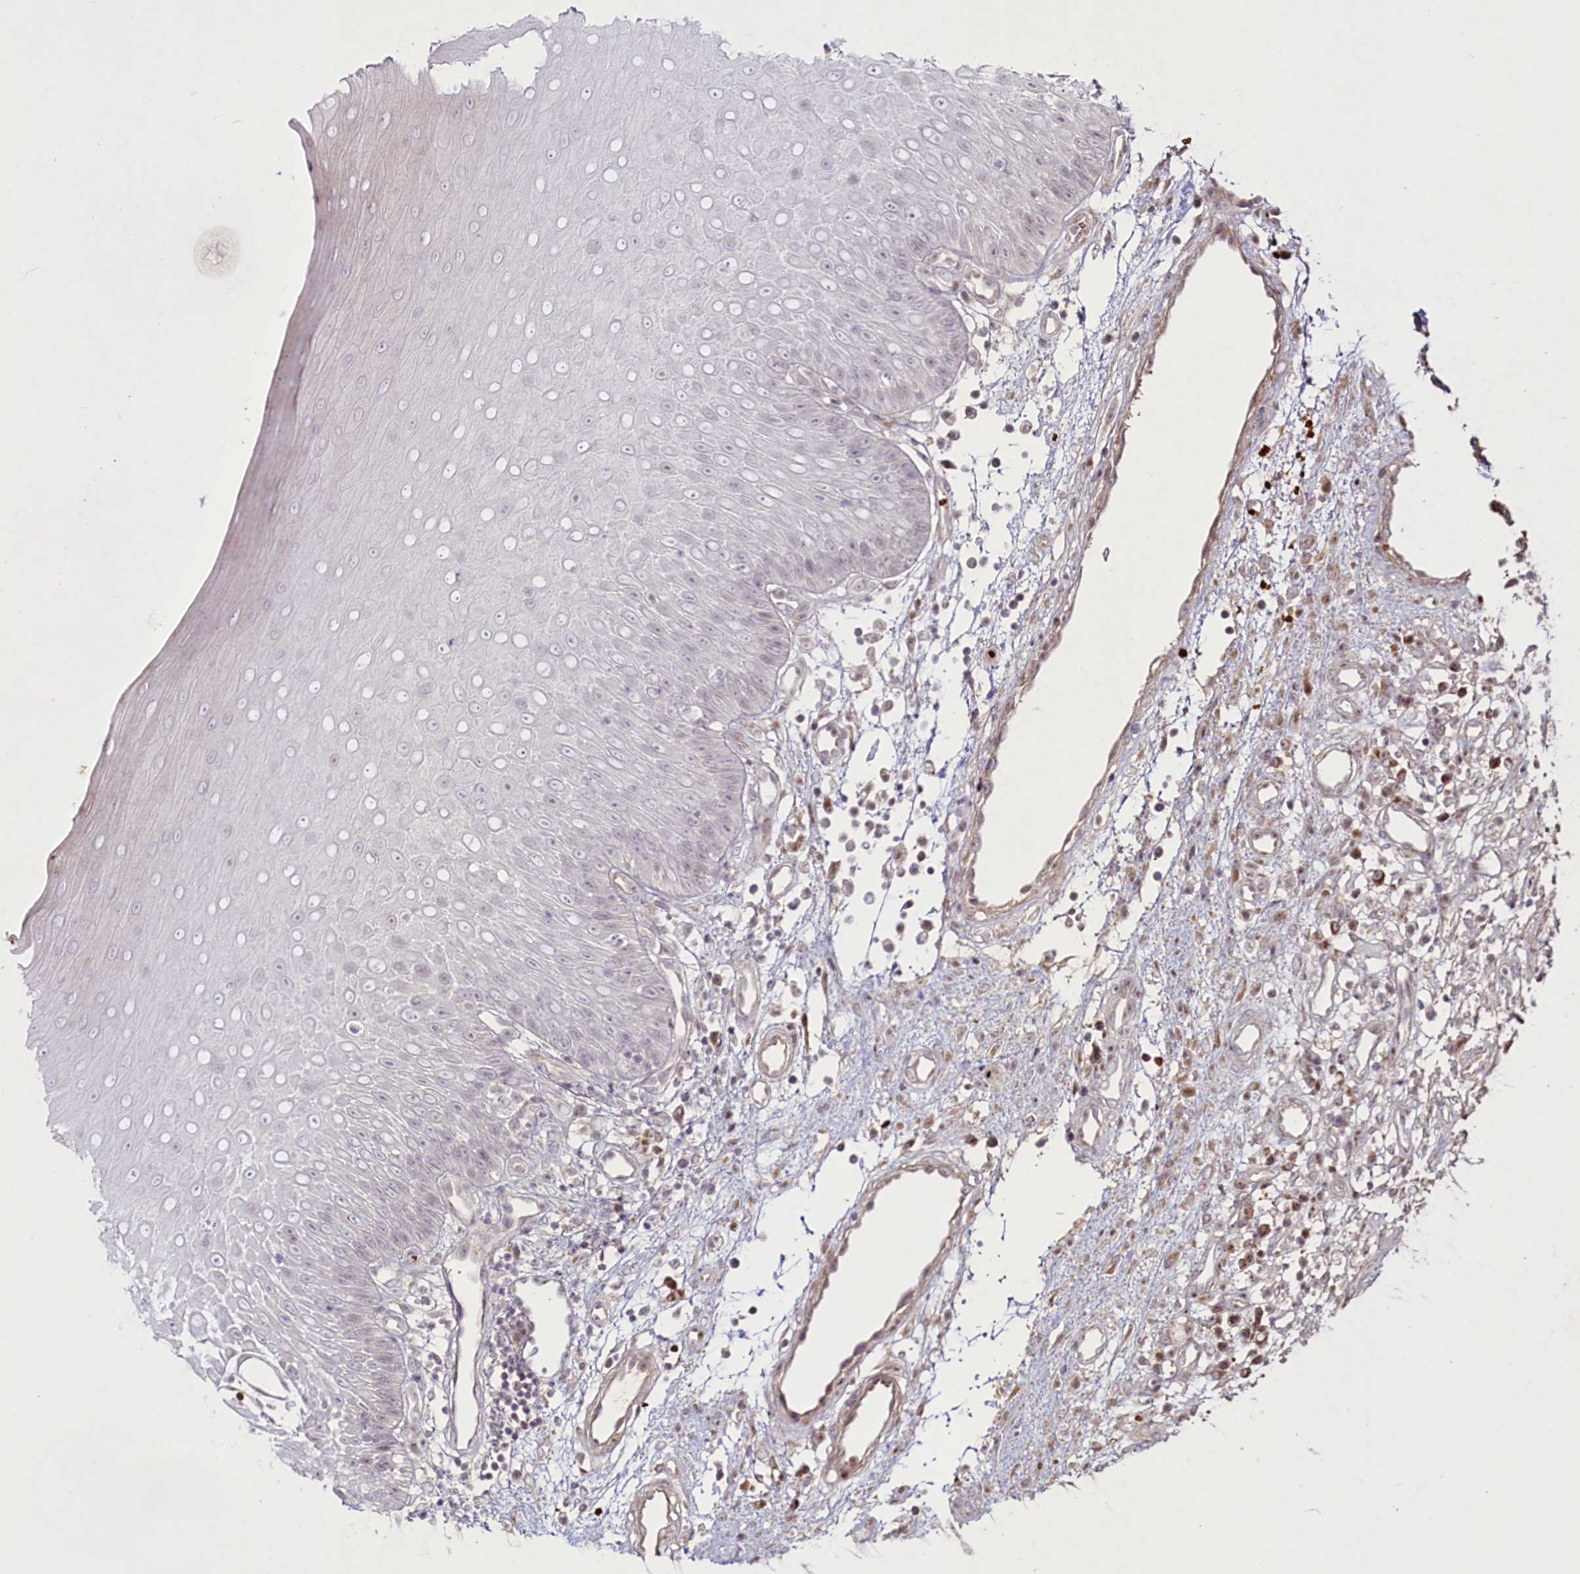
{"staining": {"intensity": "moderate", "quantity": "25%-75%", "location": "nuclear"}, "tissue": "oral mucosa", "cell_type": "Squamous epithelial cells", "image_type": "normal", "snomed": [{"axis": "morphology", "description": "Normal tissue, NOS"}, {"axis": "topography", "description": "Oral tissue"}], "caption": "This photomicrograph demonstrates unremarkable oral mucosa stained with immunohistochemistry to label a protein in brown. The nuclear of squamous epithelial cells show moderate positivity for the protein. Nuclei are counter-stained blue.", "gene": "SUSD3", "patient": {"sex": "female", "age": 13}}